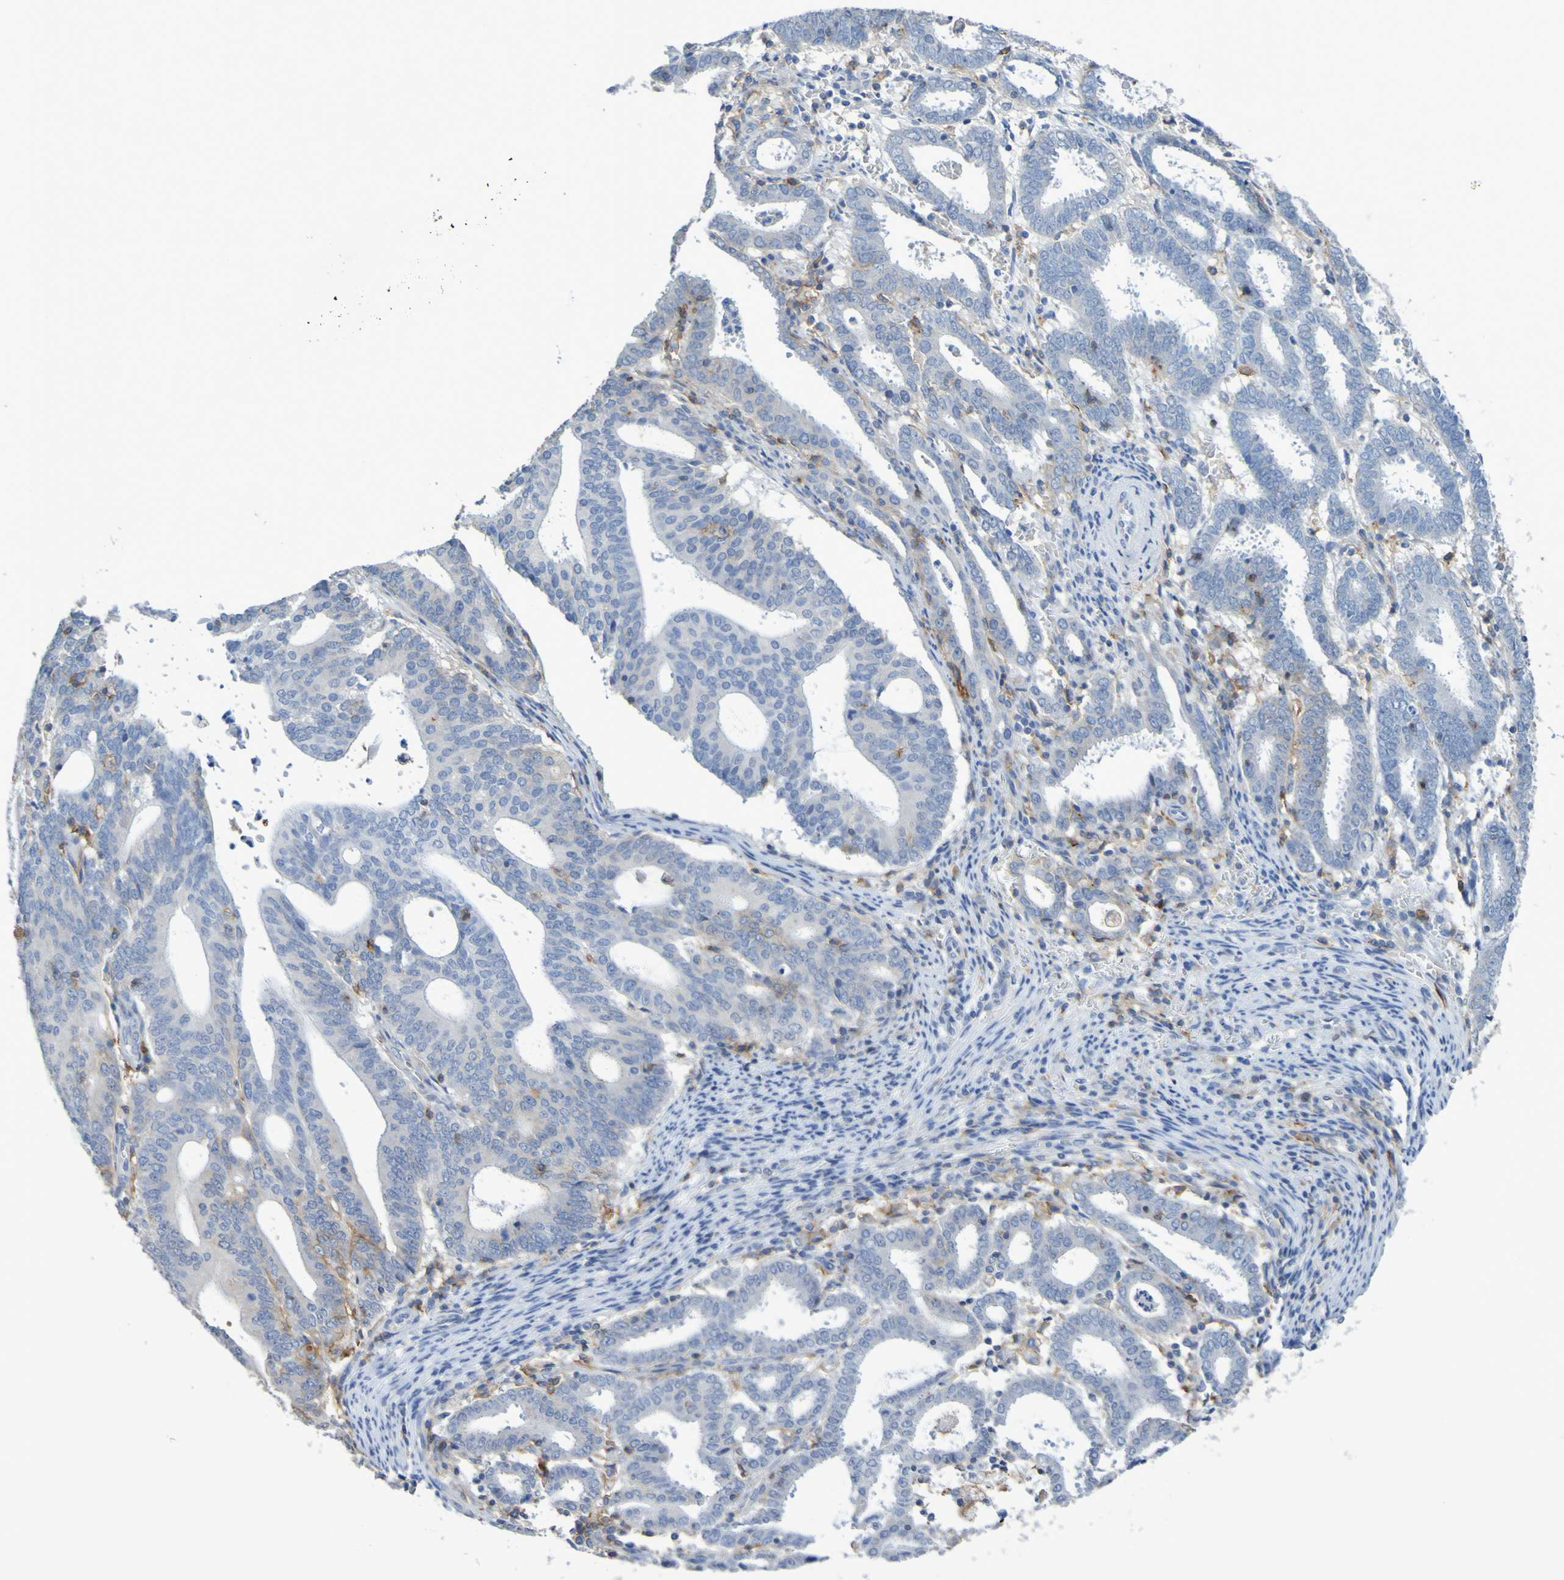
{"staining": {"intensity": "moderate", "quantity": "<25%", "location": "cytoplasmic/membranous"}, "tissue": "endometrial cancer", "cell_type": "Tumor cells", "image_type": "cancer", "snomed": [{"axis": "morphology", "description": "Adenocarcinoma, NOS"}, {"axis": "topography", "description": "Uterus"}], "caption": "Immunohistochemical staining of endometrial adenocarcinoma shows low levels of moderate cytoplasmic/membranous positivity in approximately <25% of tumor cells.", "gene": "SLC3A2", "patient": {"sex": "female", "age": 83}}